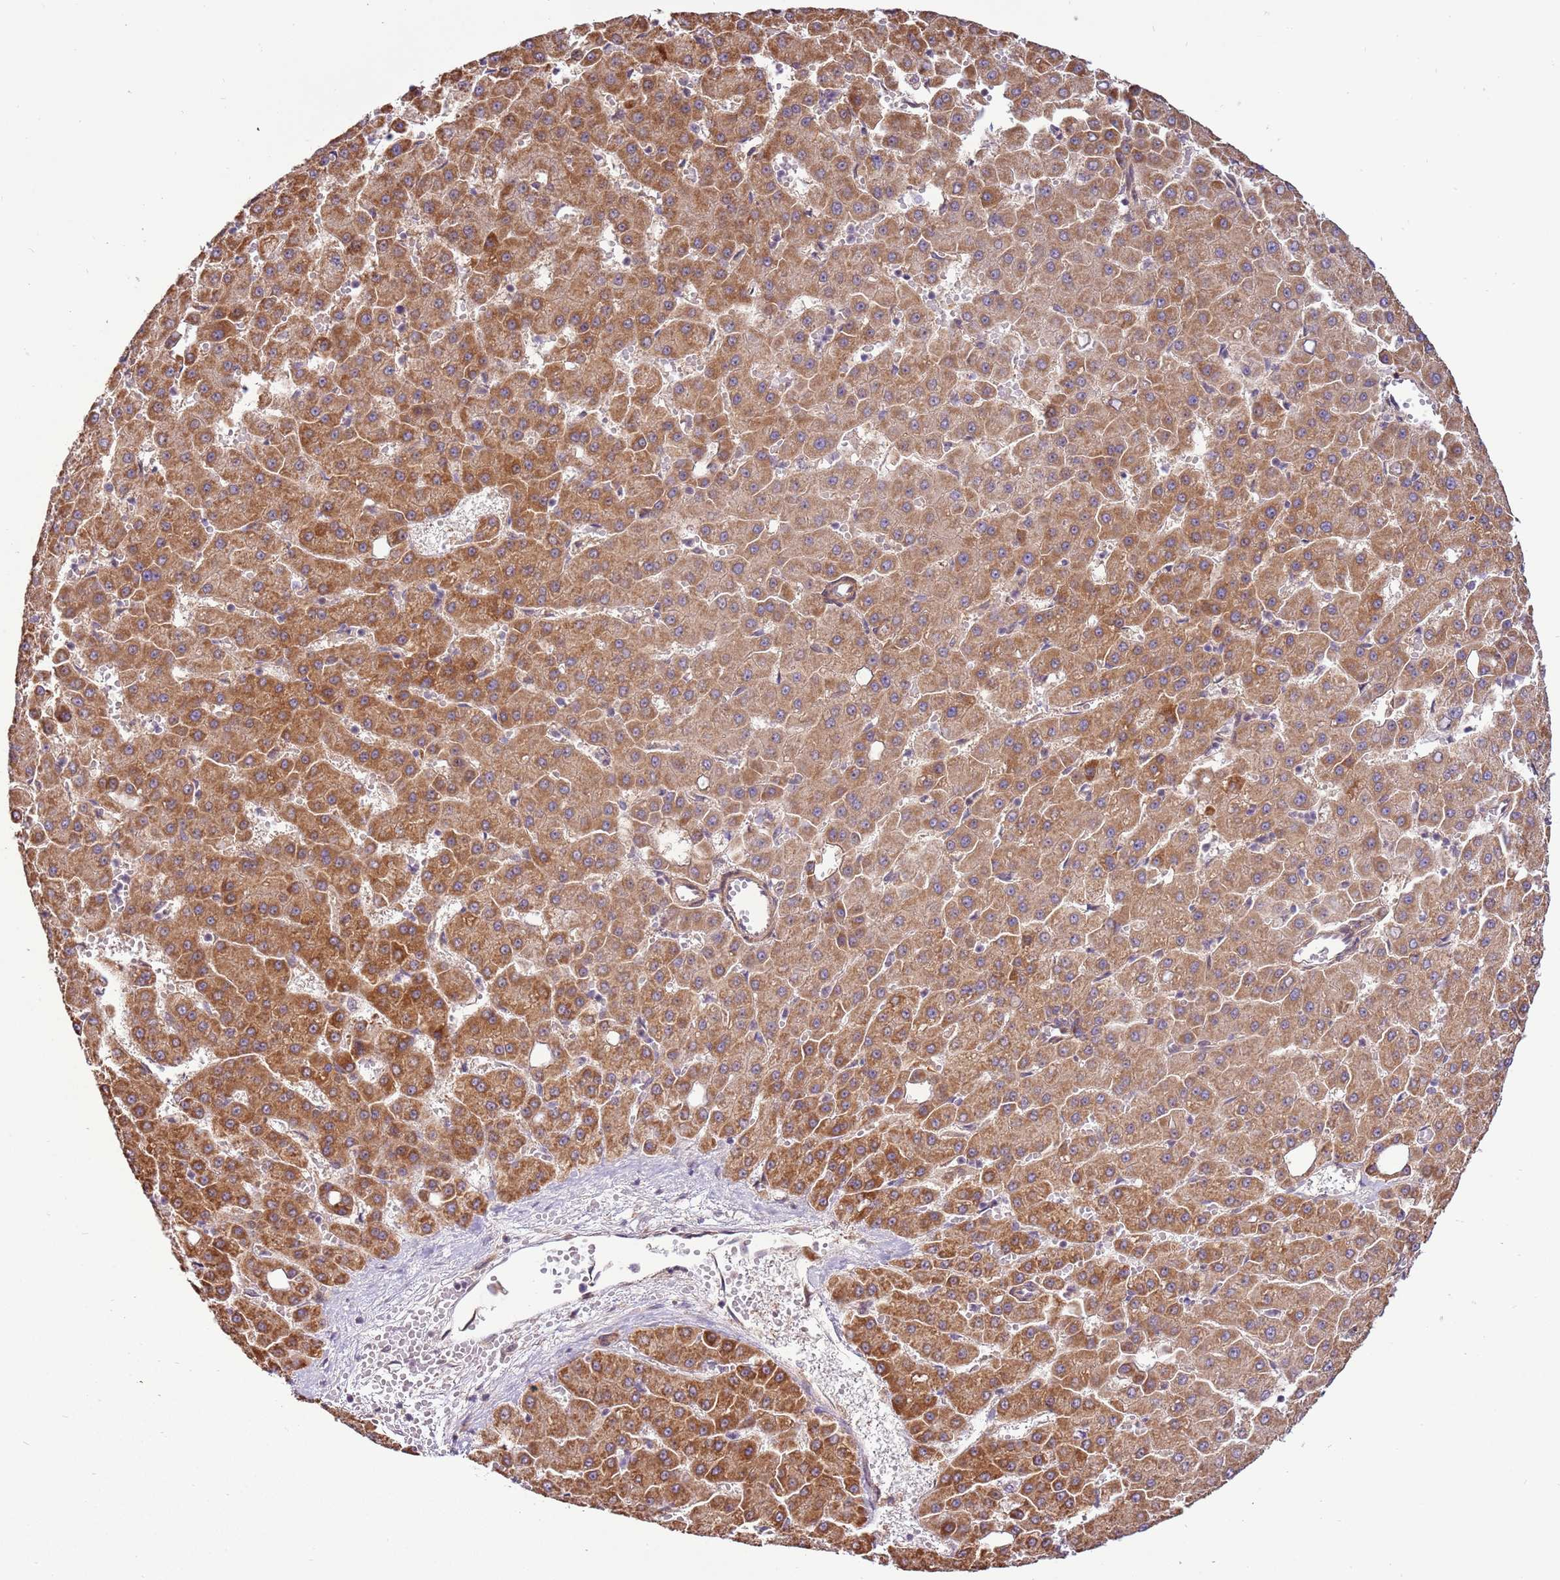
{"staining": {"intensity": "moderate", "quantity": ">75%", "location": "cytoplasmic/membranous"}, "tissue": "liver cancer", "cell_type": "Tumor cells", "image_type": "cancer", "snomed": [{"axis": "morphology", "description": "Carcinoma, Hepatocellular, NOS"}, {"axis": "topography", "description": "Liver"}], "caption": "DAB (3,3'-diaminobenzidine) immunohistochemical staining of human liver cancer demonstrates moderate cytoplasmic/membranous protein positivity in approximately >75% of tumor cells.", "gene": "SCARA3", "patient": {"sex": "male", "age": 47}}